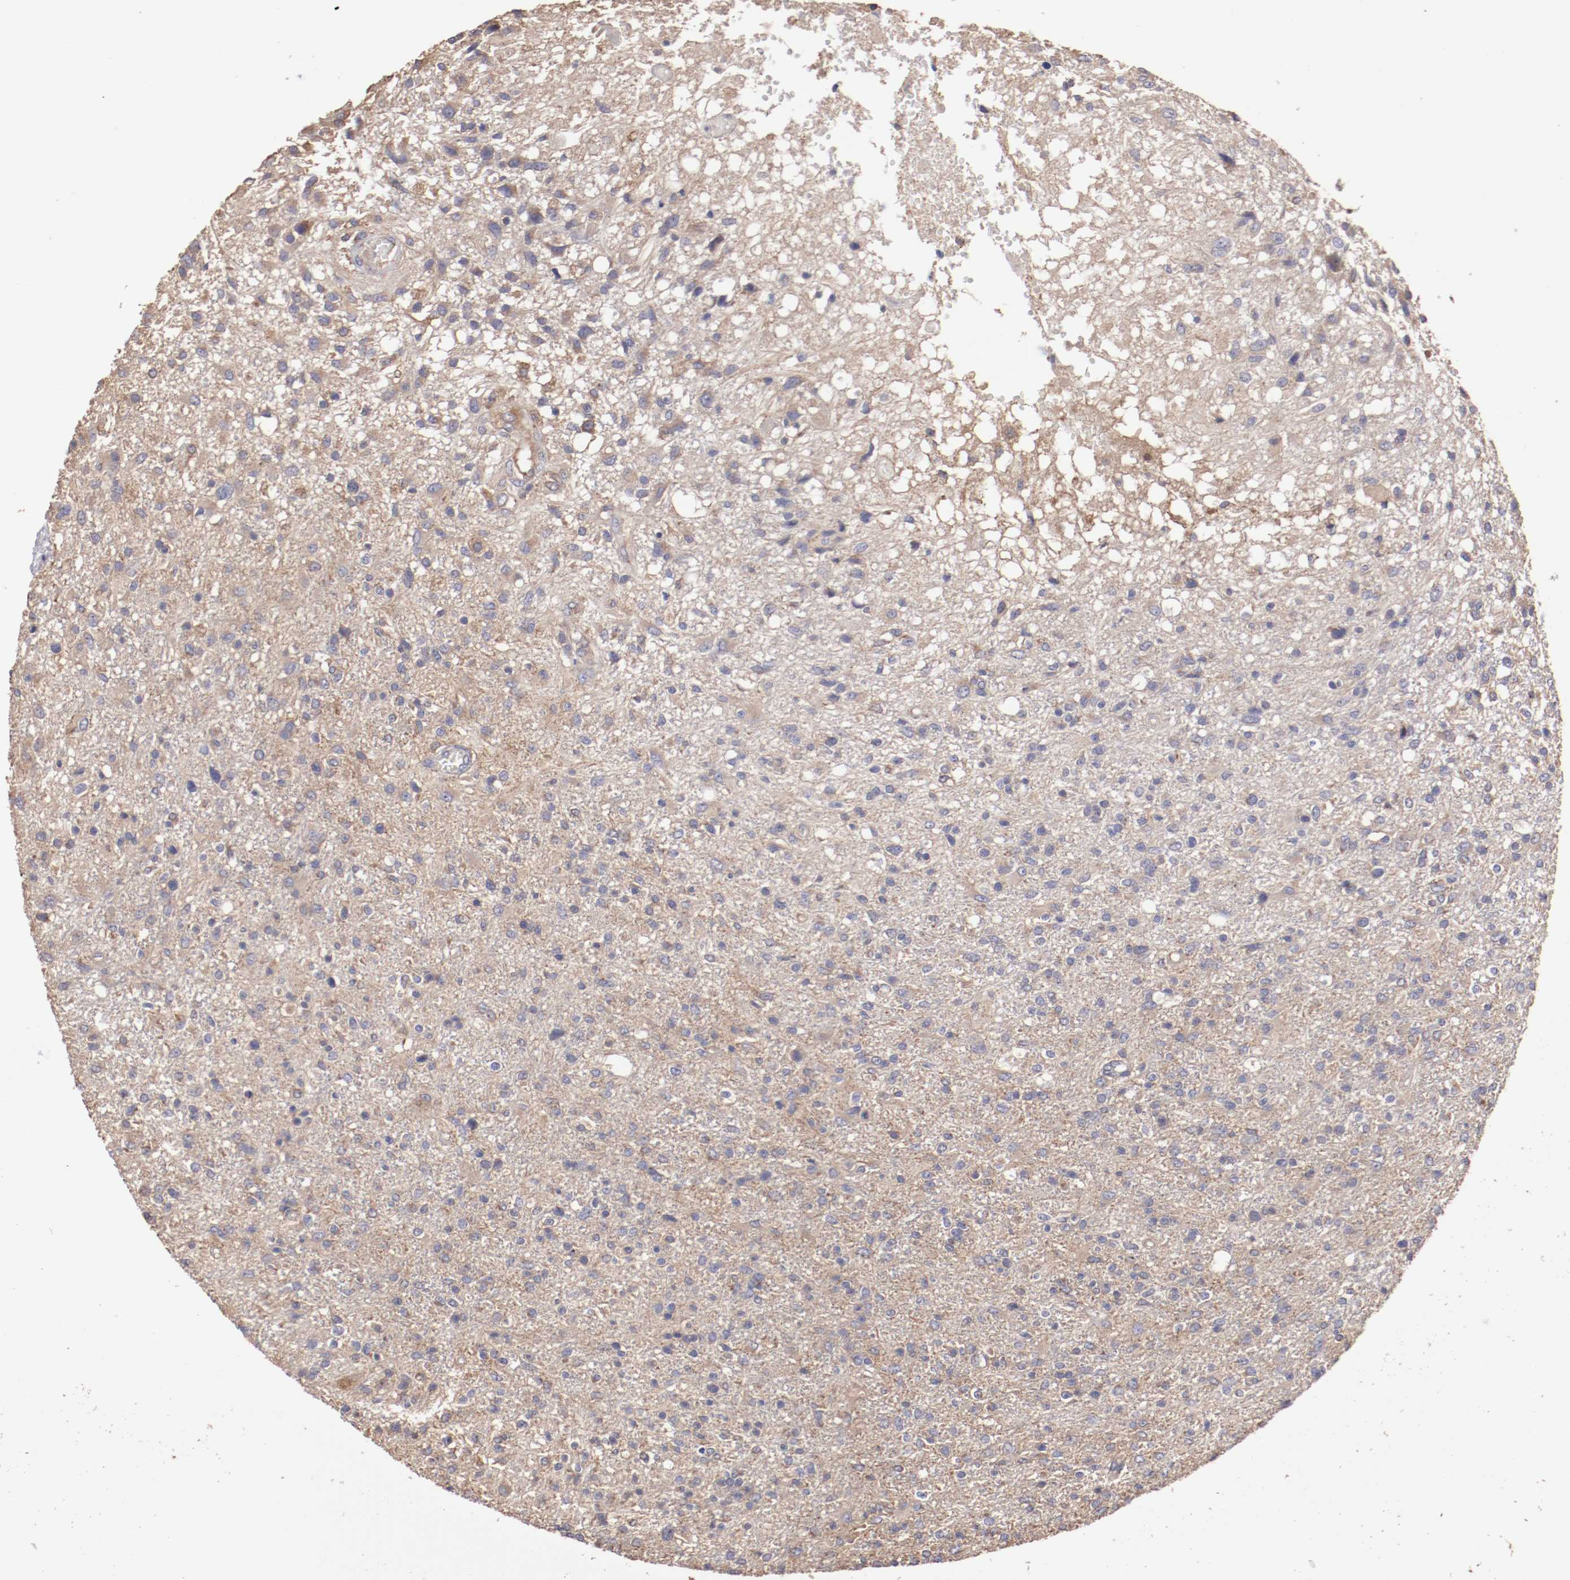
{"staining": {"intensity": "weak", "quantity": "25%-75%", "location": "cytoplasmic/membranous"}, "tissue": "glioma", "cell_type": "Tumor cells", "image_type": "cancer", "snomed": [{"axis": "morphology", "description": "Glioma, malignant, High grade"}, {"axis": "topography", "description": "Cerebral cortex"}], "caption": "An IHC photomicrograph of neoplastic tissue is shown. Protein staining in brown shows weak cytoplasmic/membranous positivity in malignant glioma (high-grade) within tumor cells.", "gene": "NFKBIE", "patient": {"sex": "male", "age": 76}}